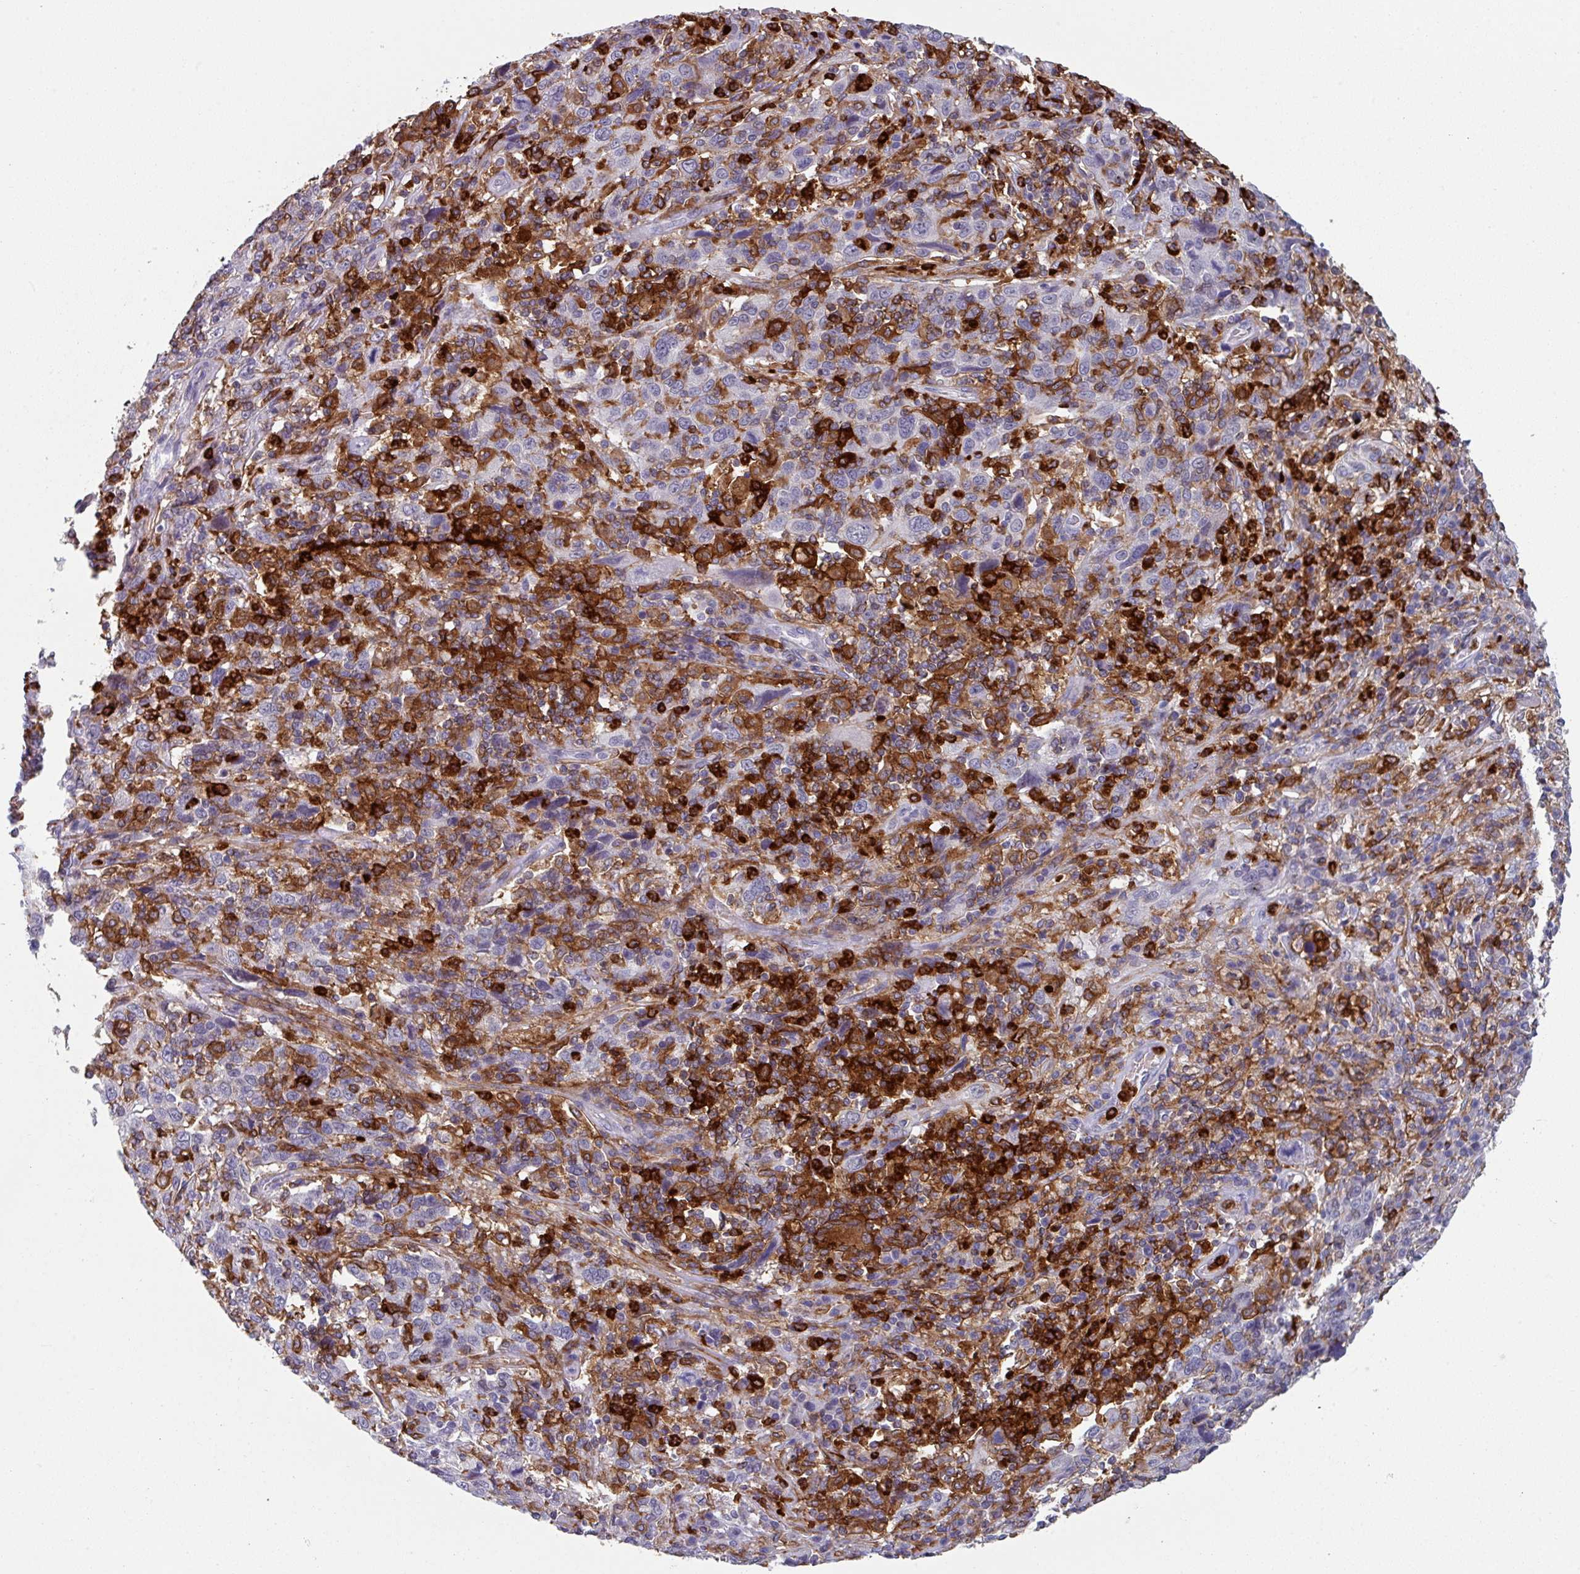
{"staining": {"intensity": "negative", "quantity": "none", "location": "none"}, "tissue": "cervical cancer", "cell_type": "Tumor cells", "image_type": "cancer", "snomed": [{"axis": "morphology", "description": "Squamous cell carcinoma, NOS"}, {"axis": "topography", "description": "Cervix"}], "caption": "Immunohistochemistry (IHC) histopathology image of neoplastic tissue: human squamous cell carcinoma (cervical) stained with DAB reveals no significant protein positivity in tumor cells. The staining is performed using DAB brown chromogen with nuclei counter-stained in using hematoxylin.", "gene": "EXOSC5", "patient": {"sex": "female", "age": 46}}